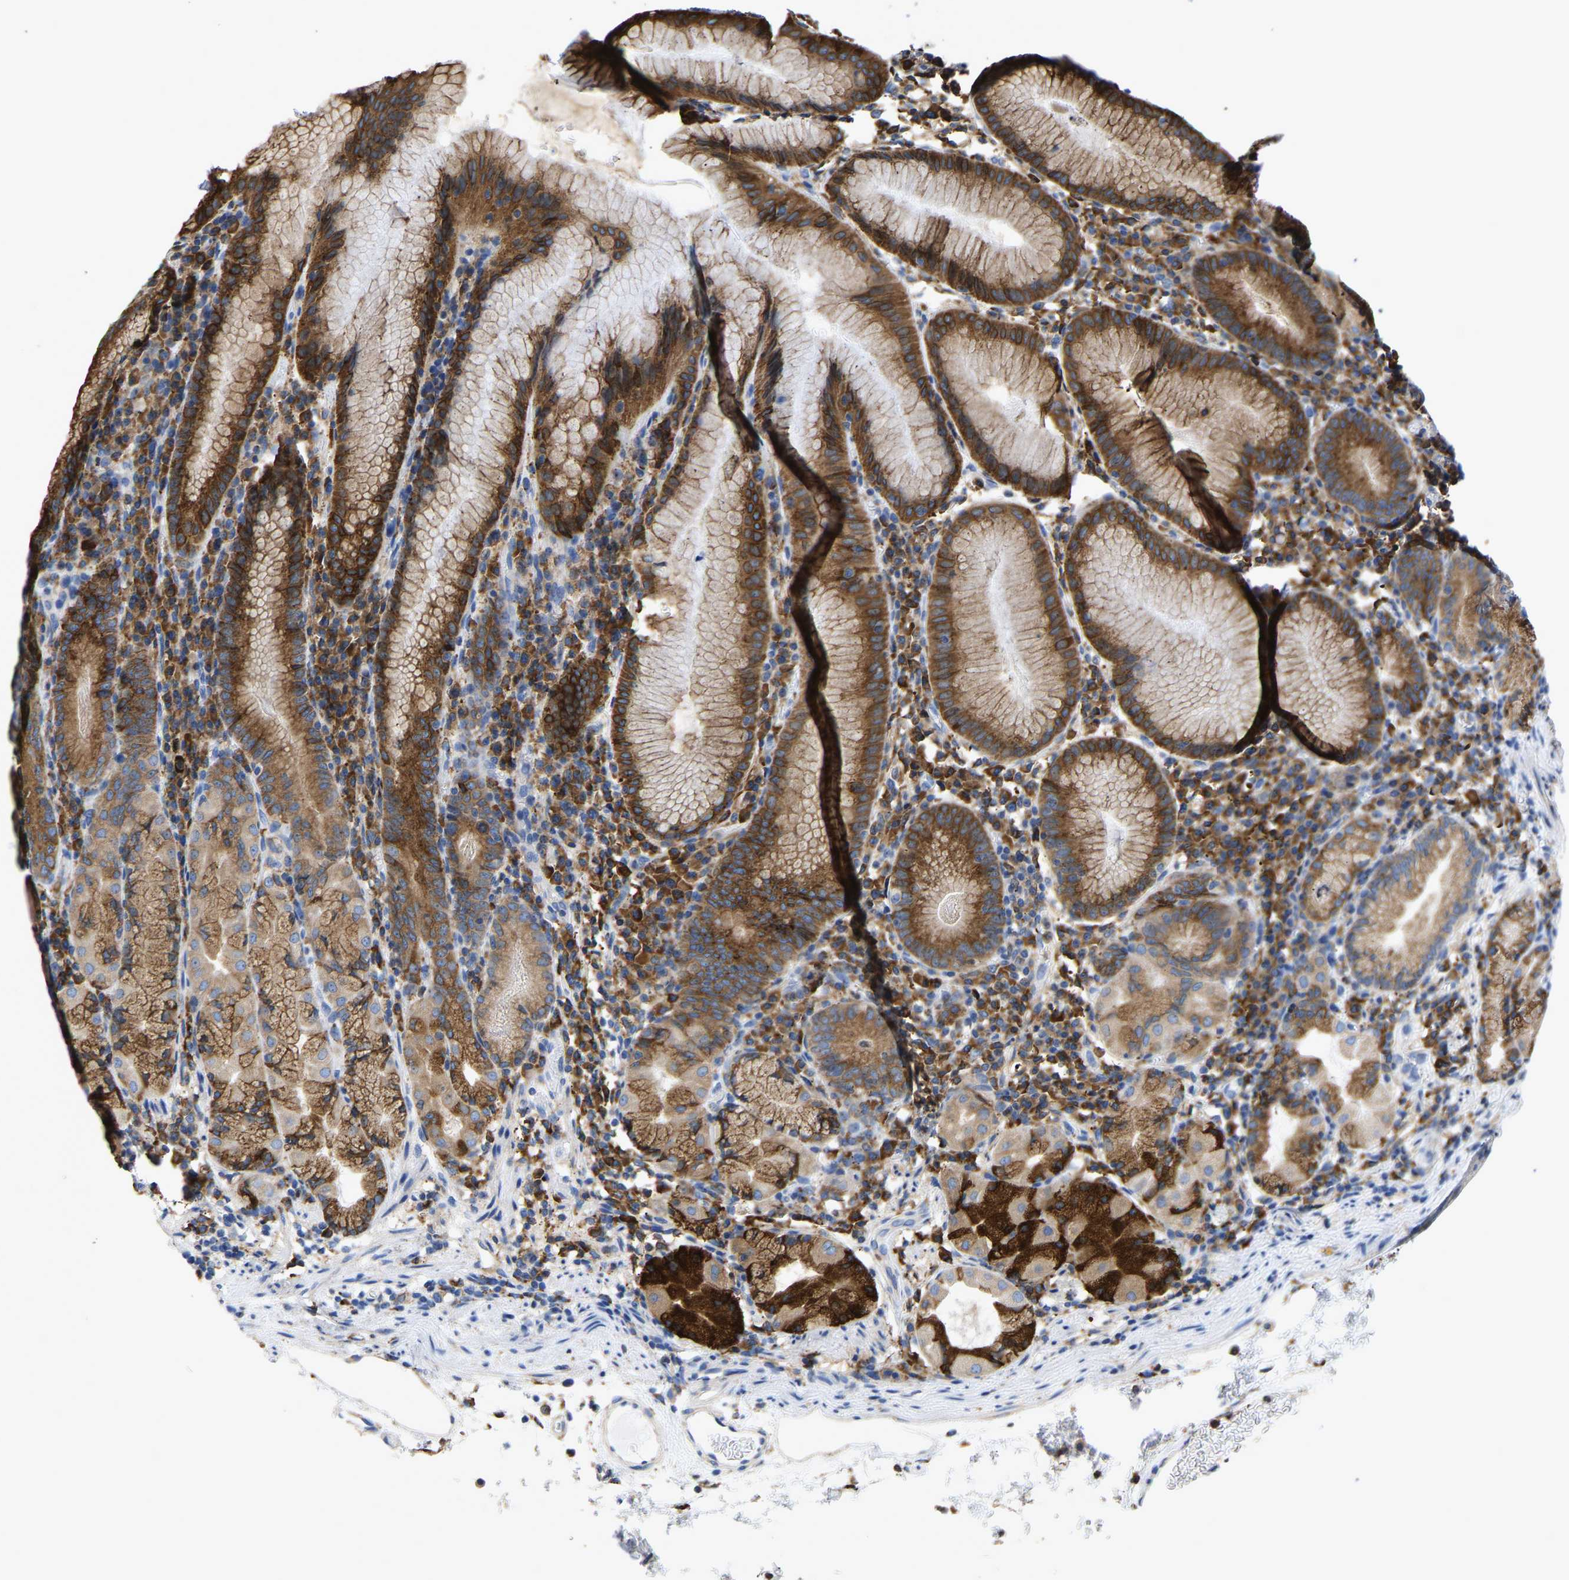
{"staining": {"intensity": "strong", "quantity": ">75%", "location": "cytoplasmic/membranous"}, "tissue": "stomach", "cell_type": "Glandular cells", "image_type": "normal", "snomed": [{"axis": "morphology", "description": "Normal tissue, NOS"}, {"axis": "topography", "description": "Stomach"}, {"axis": "topography", "description": "Stomach, lower"}], "caption": "Stomach stained for a protein demonstrates strong cytoplasmic/membranous positivity in glandular cells.", "gene": "P4HB", "patient": {"sex": "female", "age": 75}}